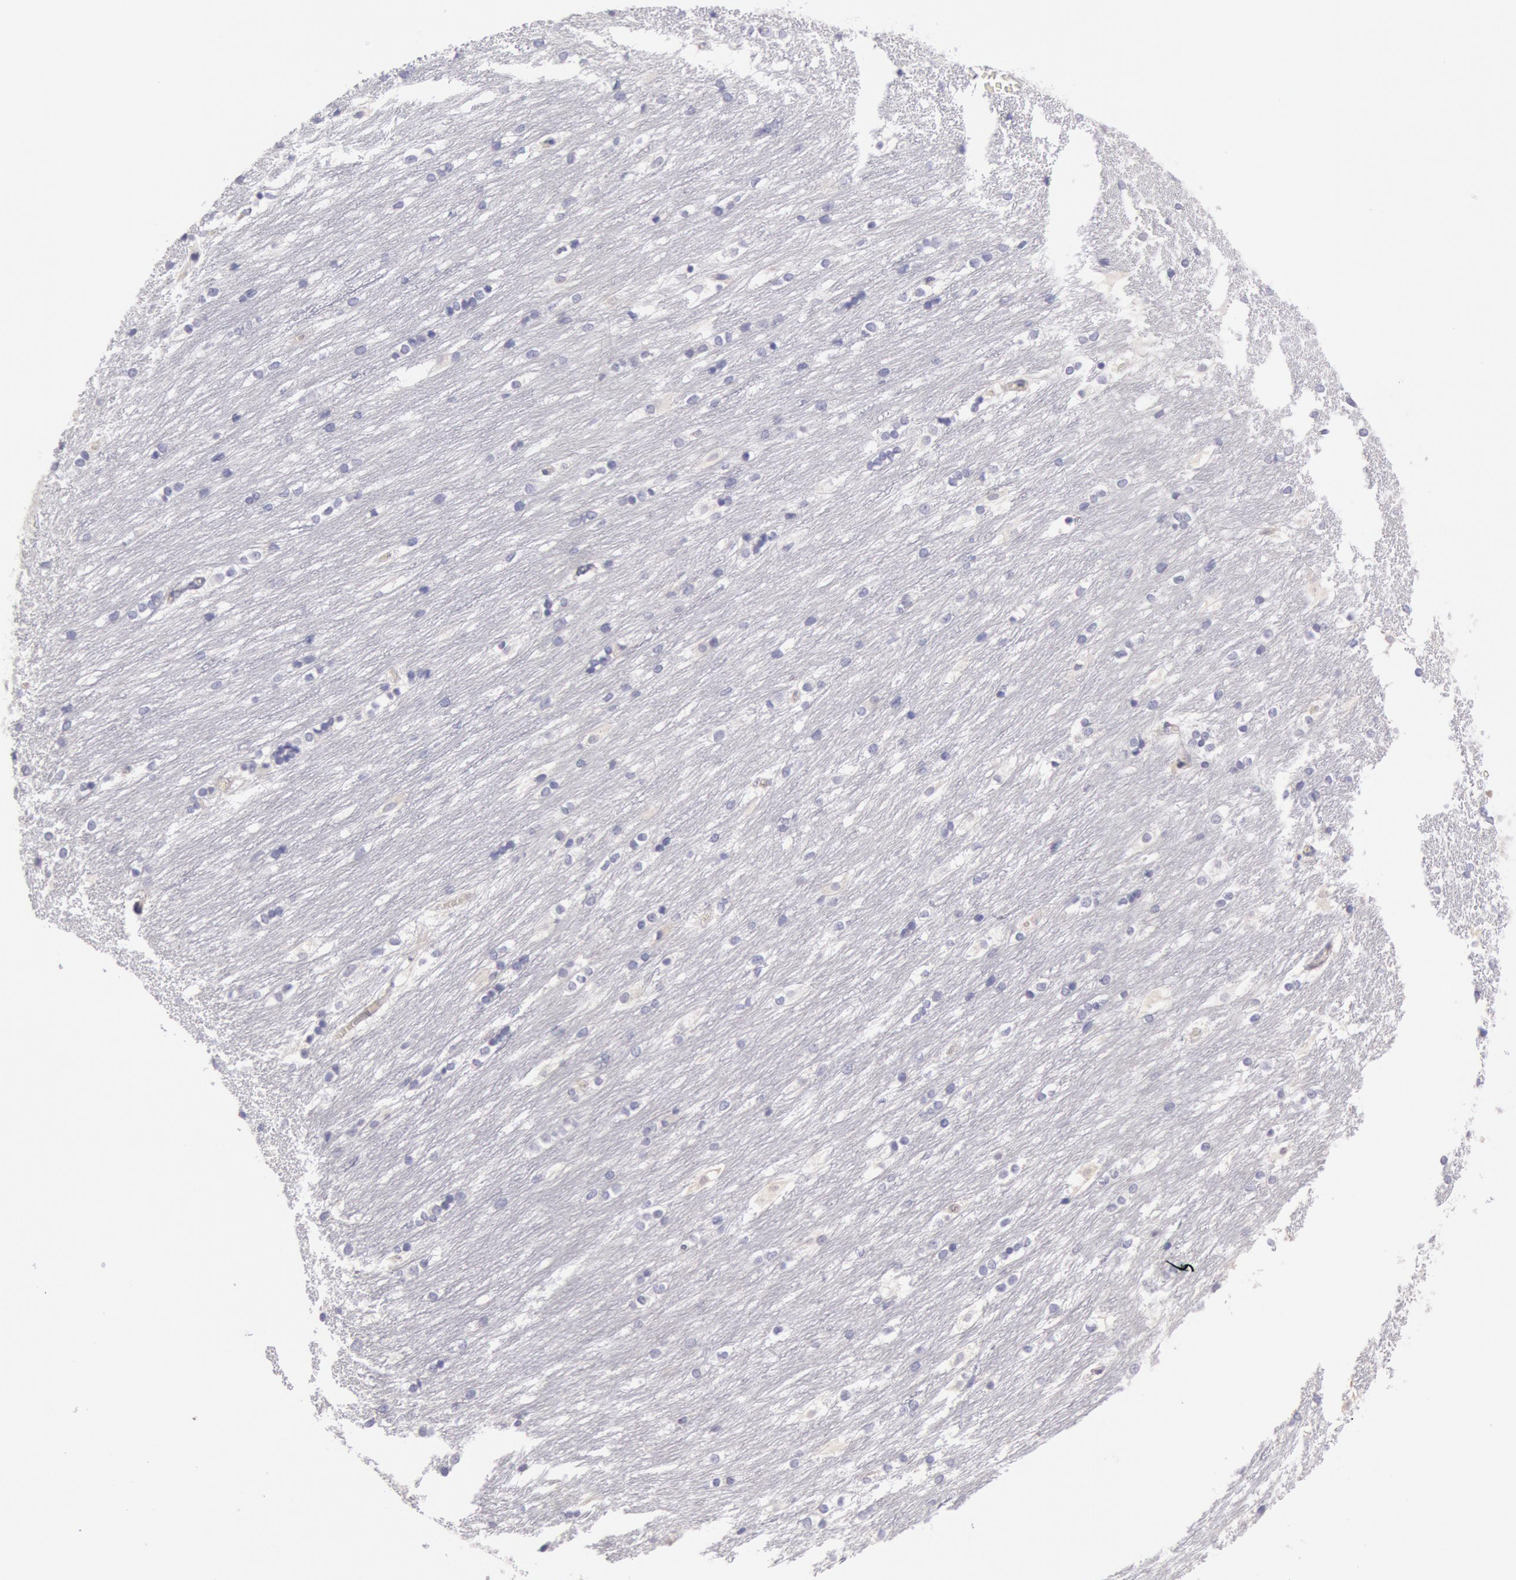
{"staining": {"intensity": "negative", "quantity": "none", "location": "none"}, "tissue": "caudate", "cell_type": "Glial cells", "image_type": "normal", "snomed": [{"axis": "morphology", "description": "Normal tissue, NOS"}, {"axis": "topography", "description": "Lateral ventricle wall"}], "caption": "Protein analysis of unremarkable caudate reveals no significant staining in glial cells.", "gene": "RAB27A", "patient": {"sex": "female", "age": 19}}